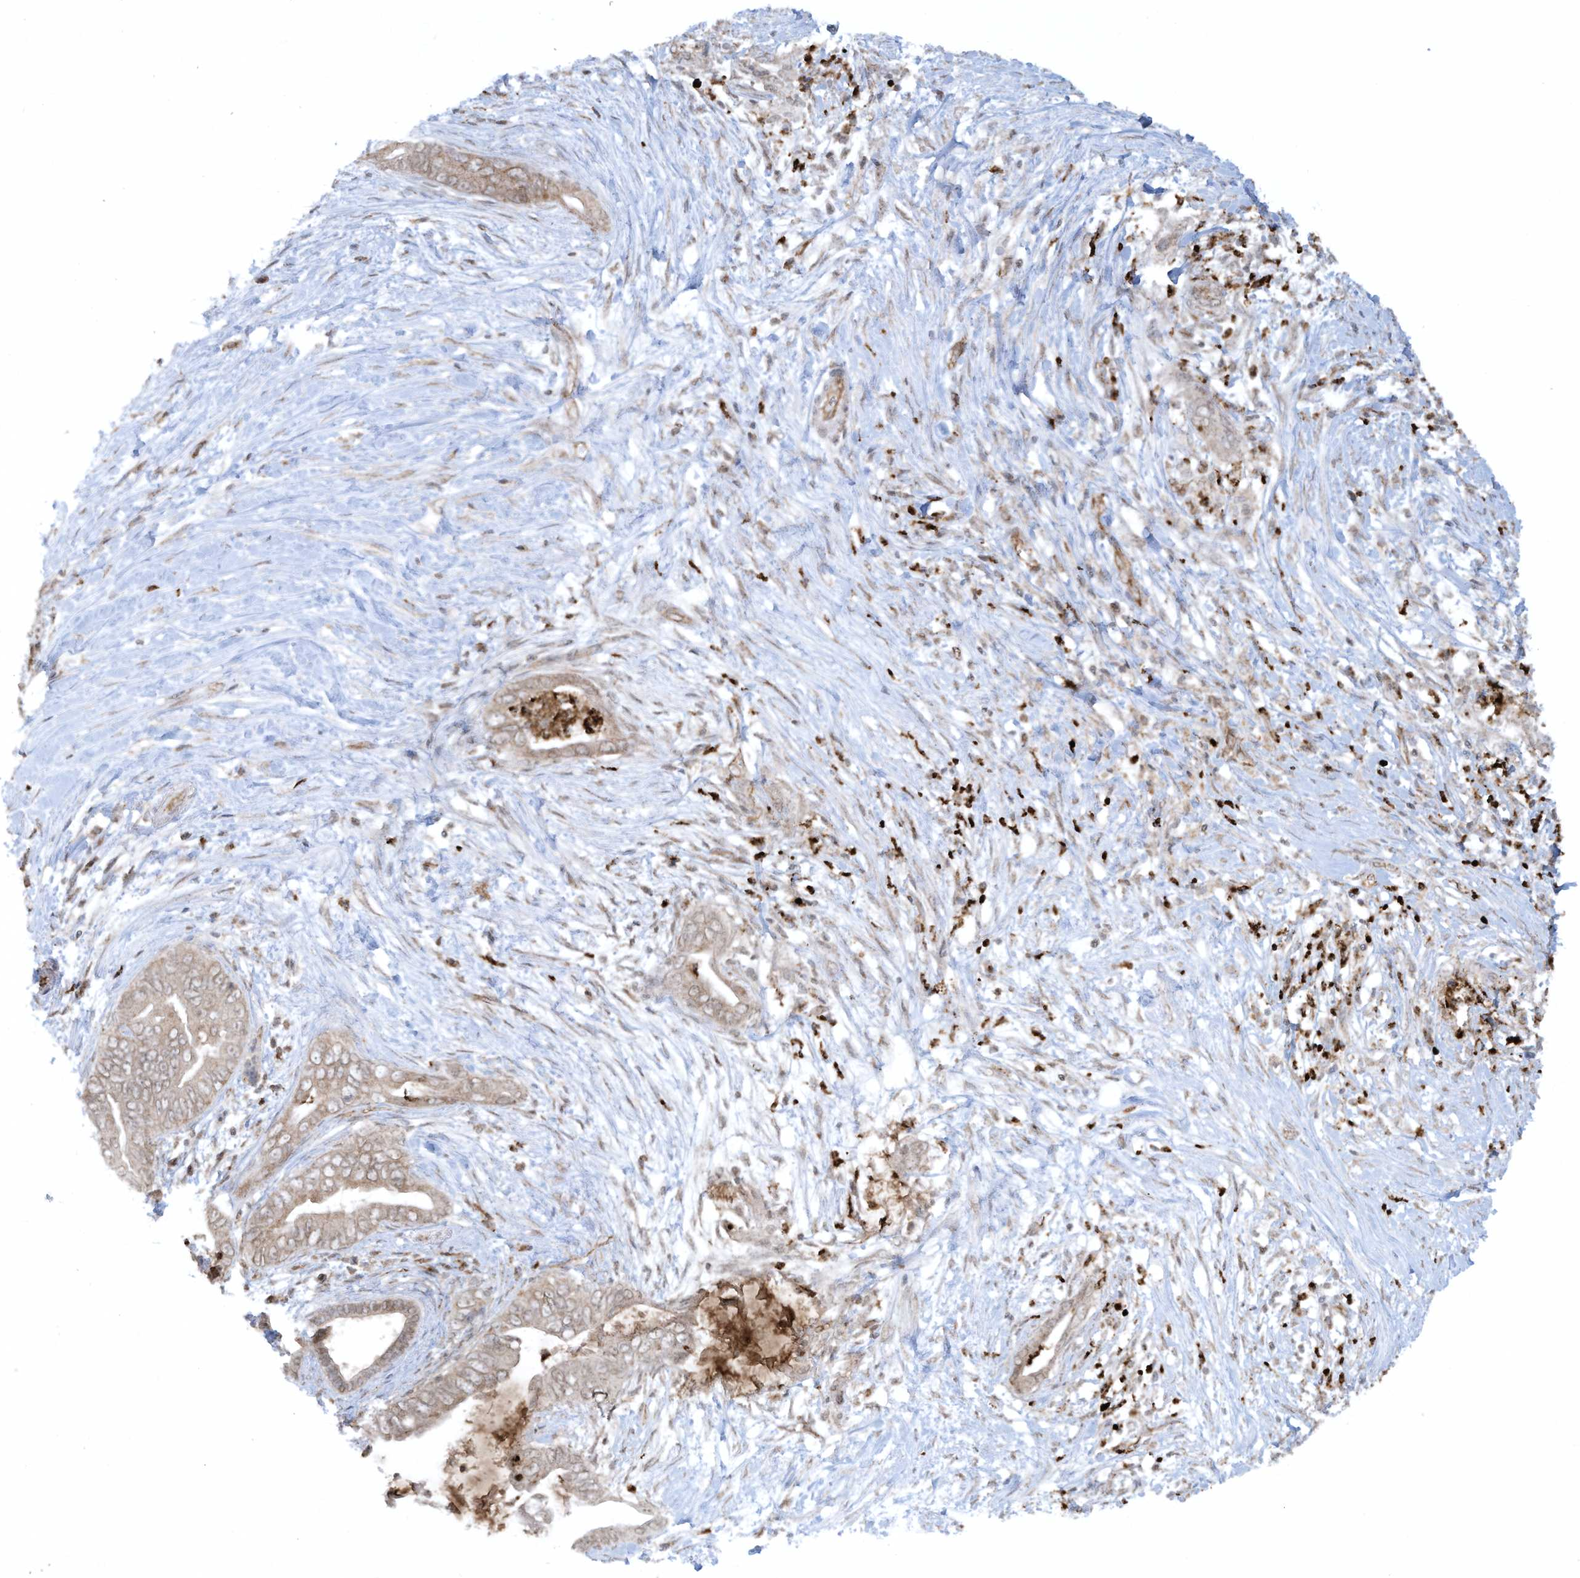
{"staining": {"intensity": "weak", "quantity": ">75%", "location": "cytoplasmic/membranous"}, "tissue": "pancreatic cancer", "cell_type": "Tumor cells", "image_type": "cancer", "snomed": [{"axis": "morphology", "description": "Adenocarcinoma, NOS"}, {"axis": "topography", "description": "Pancreas"}], "caption": "A high-resolution micrograph shows immunohistochemistry staining of pancreatic cancer (adenocarcinoma), which exhibits weak cytoplasmic/membranous positivity in about >75% of tumor cells.", "gene": "CHRNA4", "patient": {"sex": "male", "age": 75}}